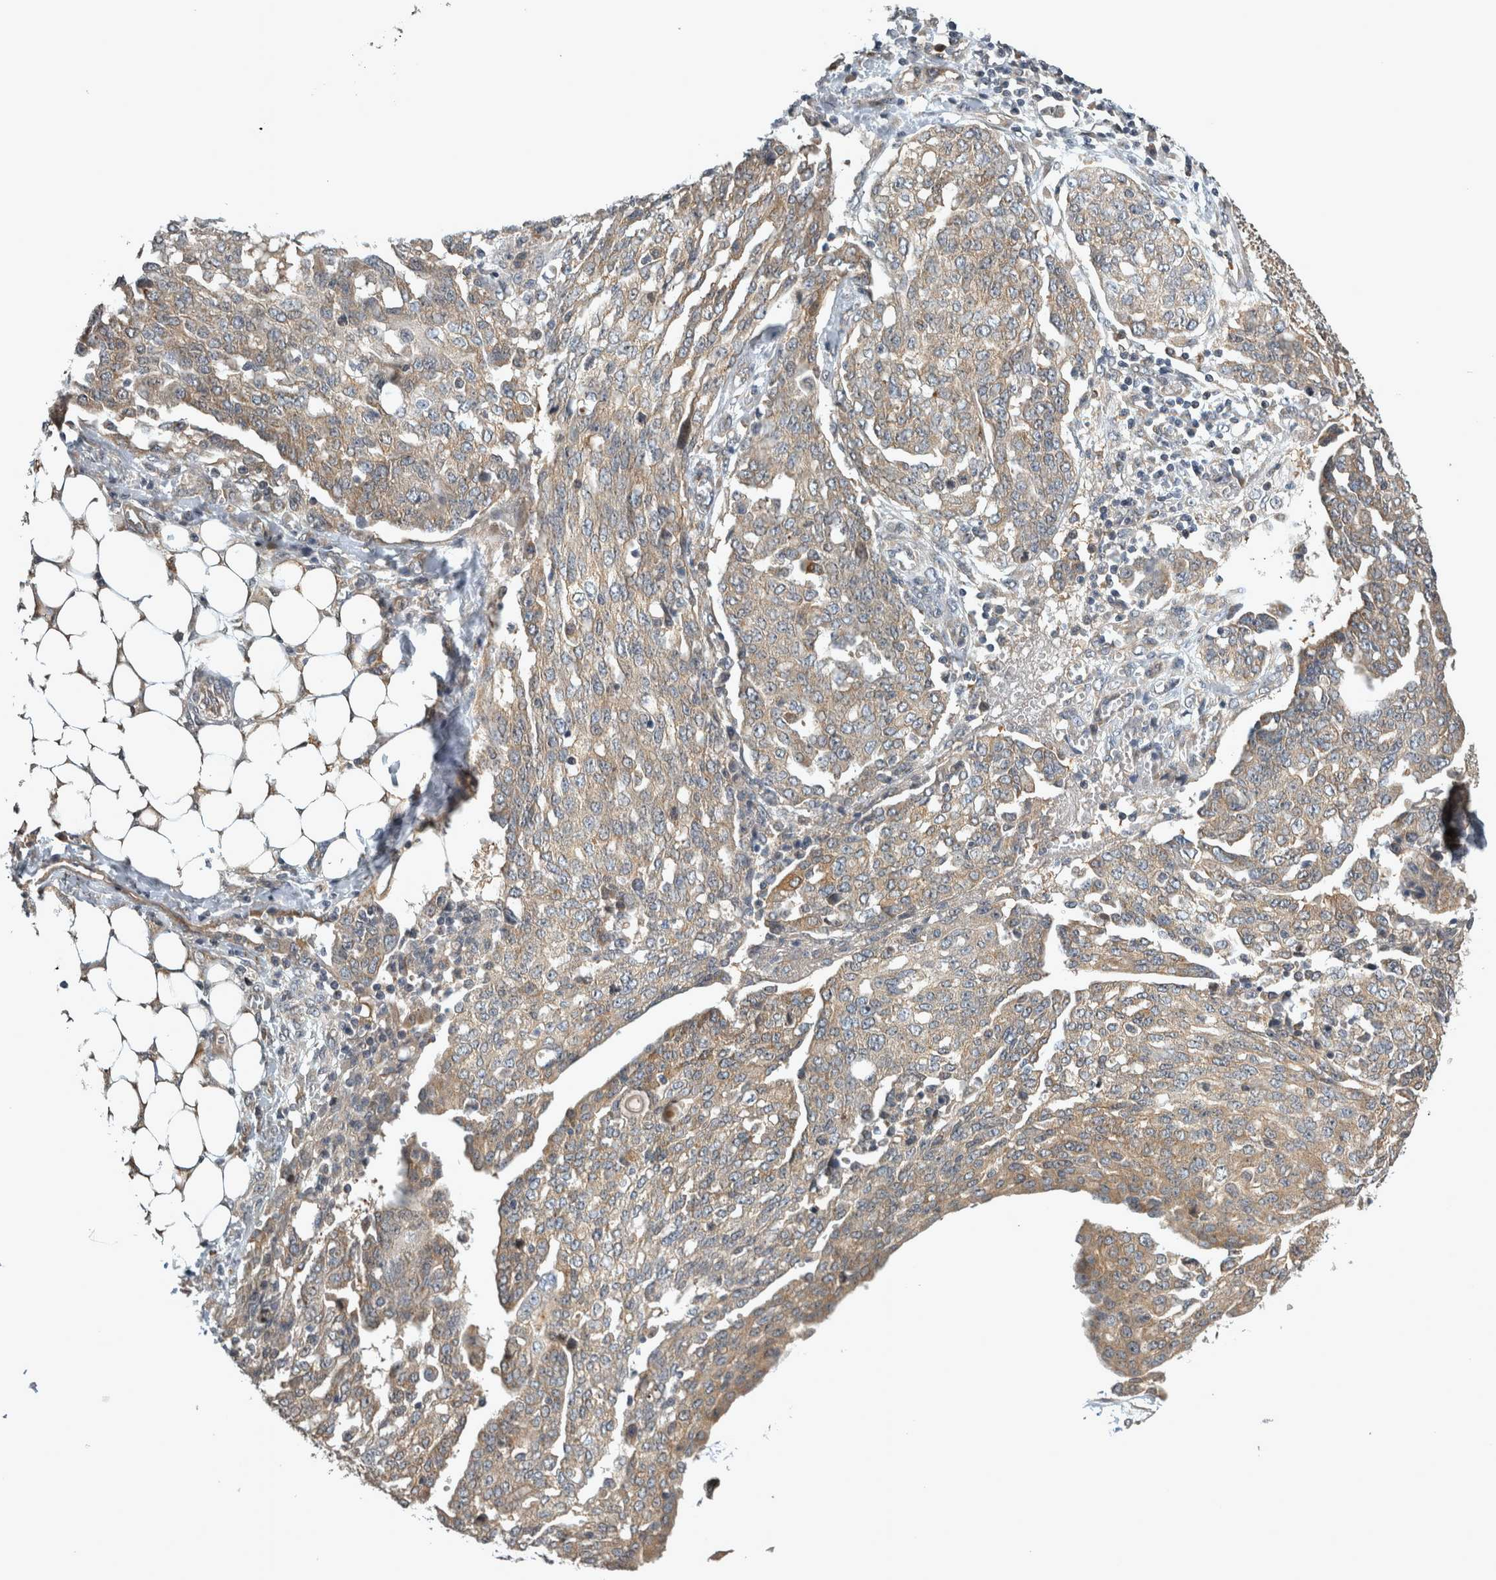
{"staining": {"intensity": "weak", "quantity": "25%-75%", "location": "cytoplasmic/membranous"}, "tissue": "ovarian cancer", "cell_type": "Tumor cells", "image_type": "cancer", "snomed": [{"axis": "morphology", "description": "Cystadenocarcinoma, serous, NOS"}, {"axis": "topography", "description": "Soft tissue"}, {"axis": "topography", "description": "Ovary"}], "caption": "Immunohistochemical staining of human ovarian cancer displays low levels of weak cytoplasmic/membranous staining in about 25%-75% of tumor cells. (DAB (3,3'-diaminobenzidine) IHC with brightfield microscopy, high magnification).", "gene": "TRMT61B", "patient": {"sex": "female", "age": 57}}